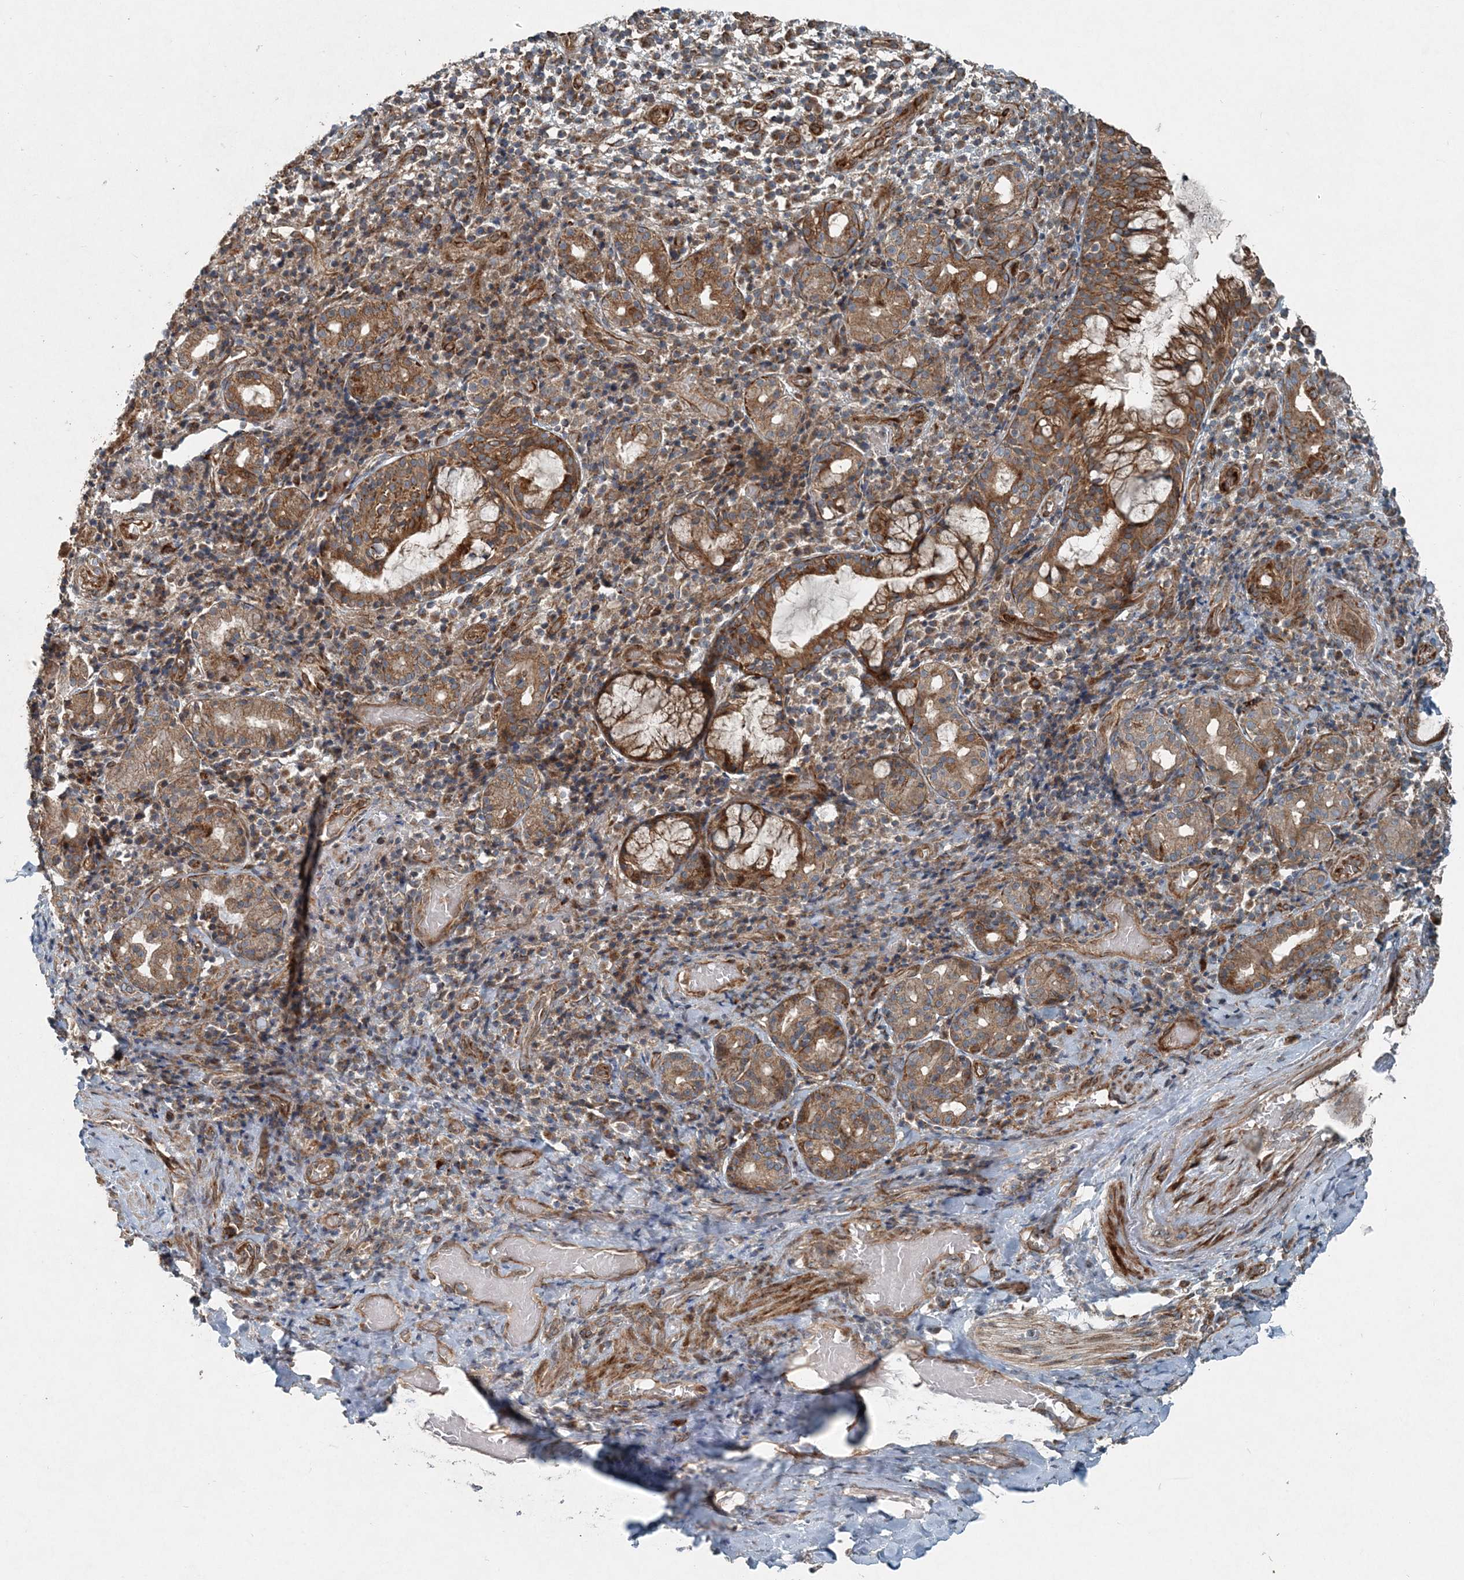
{"staining": {"intensity": "weak", "quantity": ">75%", "location": "cytoplasmic/membranous"}, "tissue": "adipose tissue", "cell_type": "Adipocytes", "image_type": "normal", "snomed": [{"axis": "morphology", "description": "Normal tissue, NOS"}, {"axis": "morphology", "description": "Basal cell carcinoma"}, {"axis": "topography", "description": "Cartilage tissue"}, {"axis": "topography", "description": "Nasopharynx"}, {"axis": "topography", "description": "Oral tissue"}], "caption": "Protein analysis of benign adipose tissue displays weak cytoplasmic/membranous staining in approximately >75% of adipocytes. (DAB (3,3'-diaminobenzidine) IHC with brightfield microscopy, high magnification).", "gene": "INTU", "patient": {"sex": "female", "age": 77}}